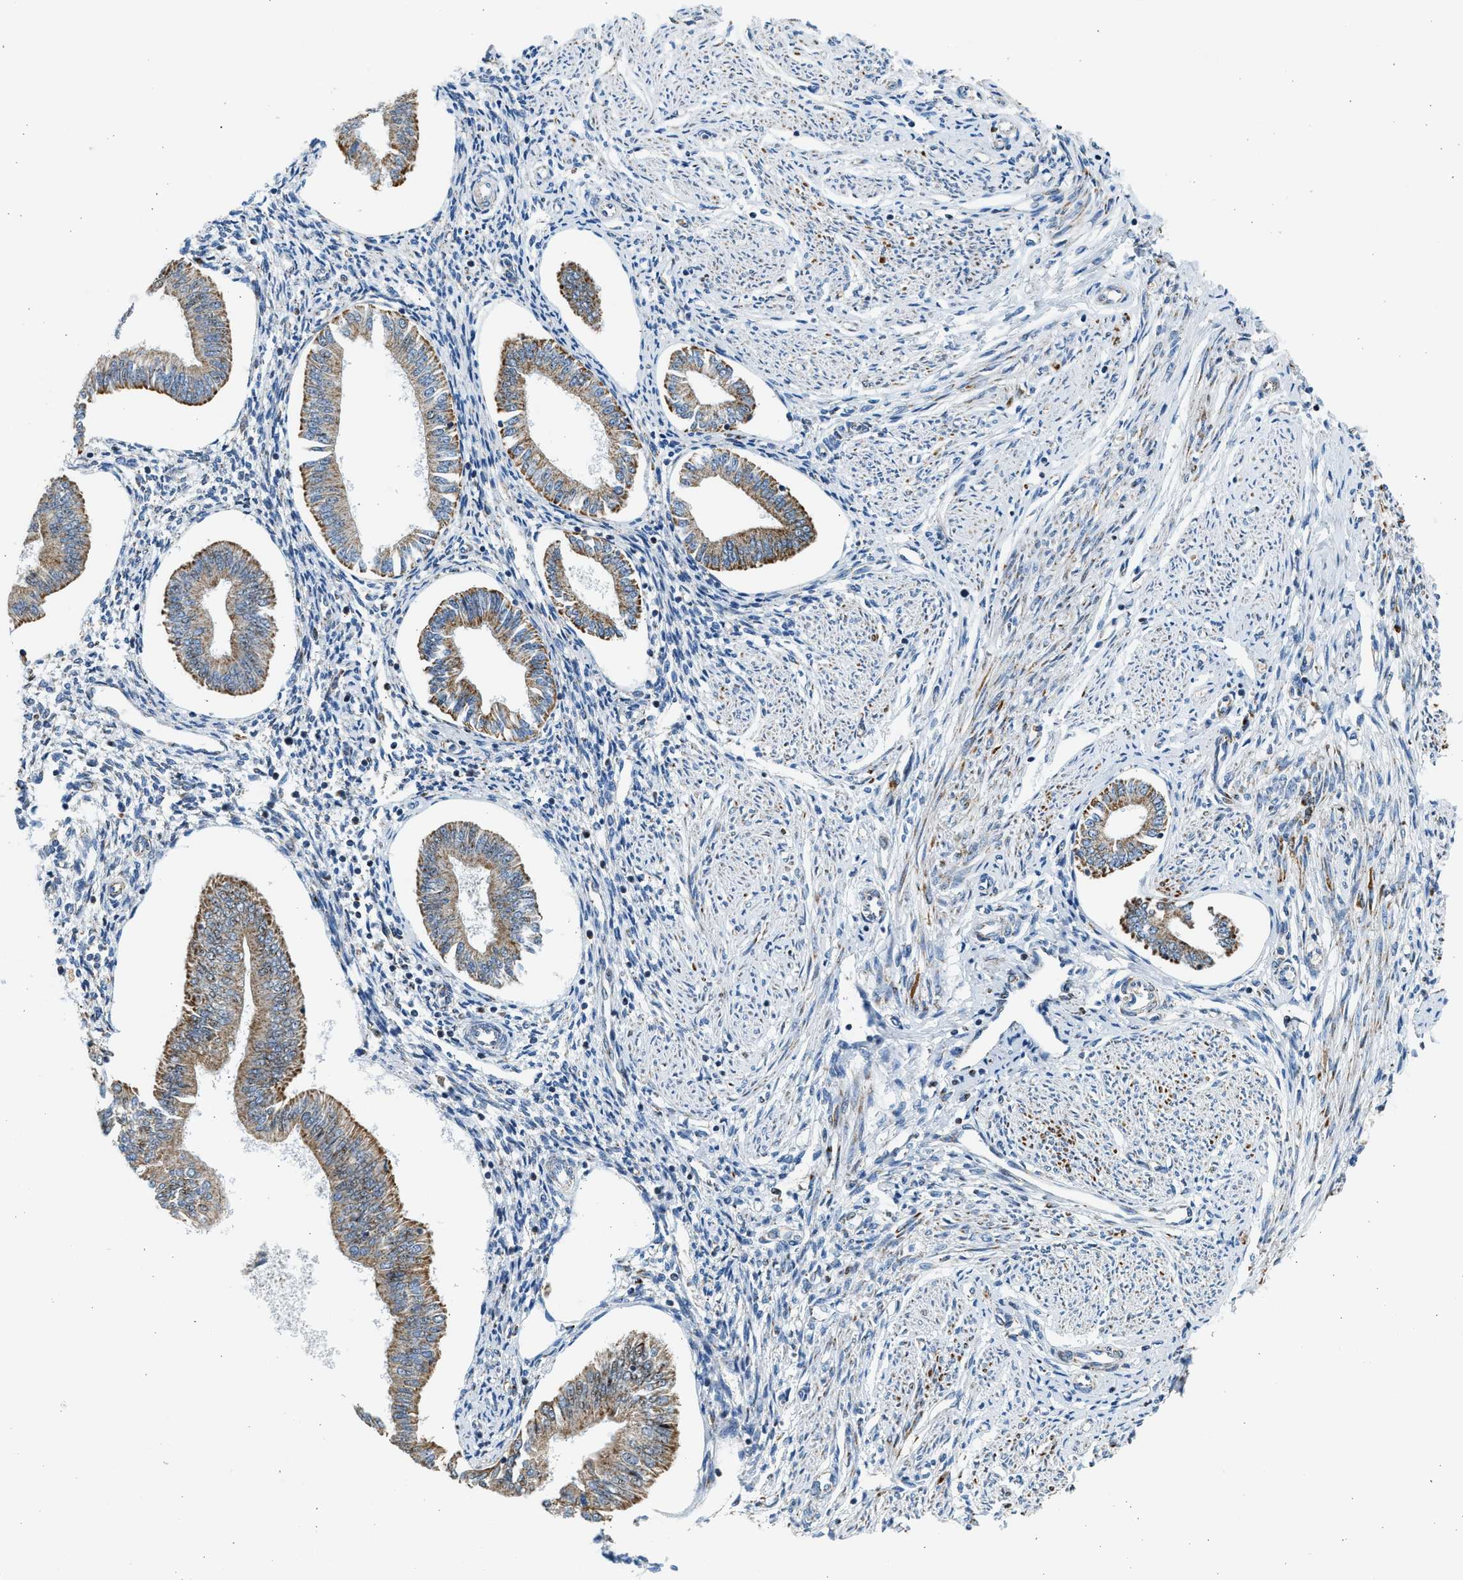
{"staining": {"intensity": "negative", "quantity": "none", "location": "none"}, "tissue": "endometrium", "cell_type": "Cells in endometrial stroma", "image_type": "normal", "snomed": [{"axis": "morphology", "description": "Normal tissue, NOS"}, {"axis": "topography", "description": "Endometrium"}], "caption": "Cells in endometrial stroma are negative for protein expression in normal human endometrium. (DAB (3,3'-diaminobenzidine) immunohistochemistry, high magnification).", "gene": "KCNMB3", "patient": {"sex": "female", "age": 50}}